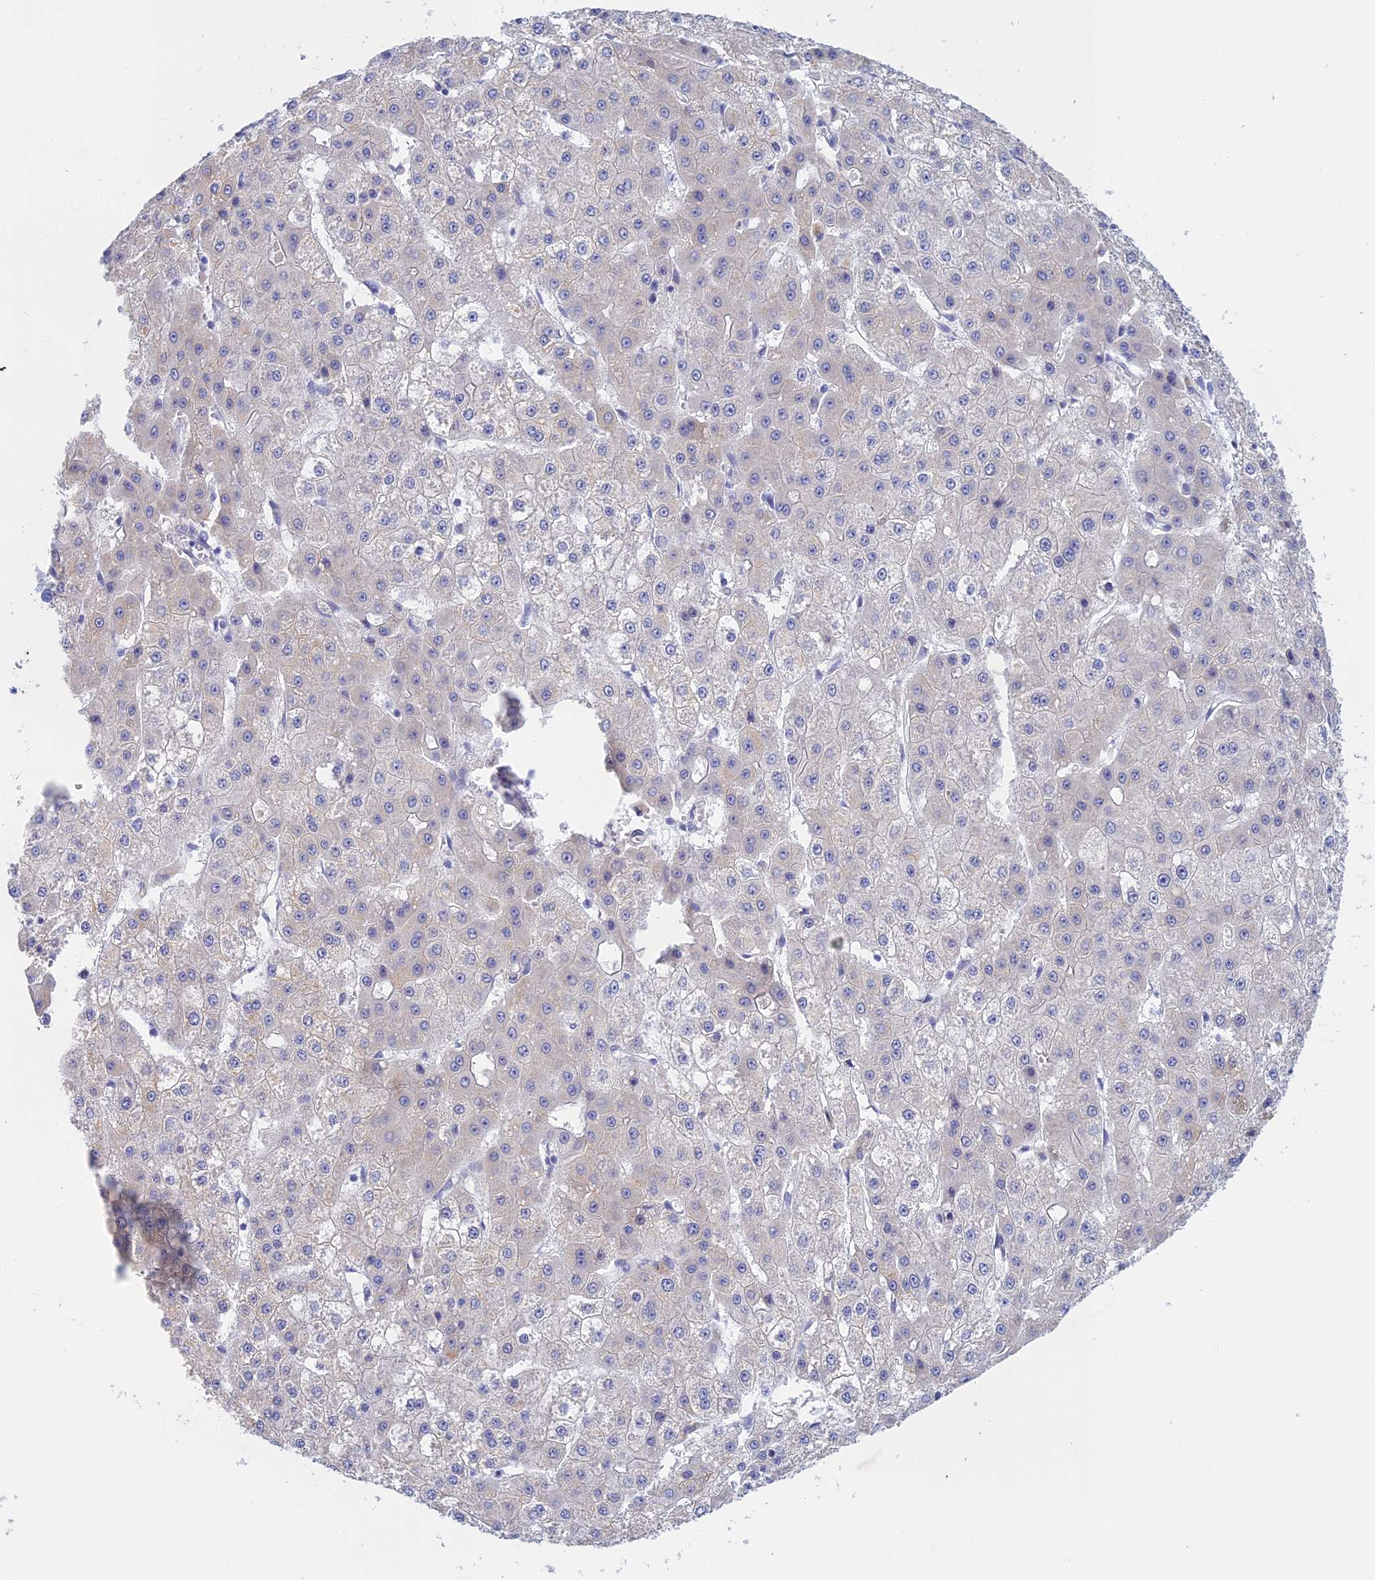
{"staining": {"intensity": "negative", "quantity": "none", "location": "none"}, "tissue": "liver cancer", "cell_type": "Tumor cells", "image_type": "cancer", "snomed": [{"axis": "morphology", "description": "Carcinoma, Hepatocellular, NOS"}, {"axis": "topography", "description": "Liver"}], "caption": "A micrograph of liver hepatocellular carcinoma stained for a protein shows no brown staining in tumor cells.", "gene": "BTBD19", "patient": {"sex": "male", "age": 47}}